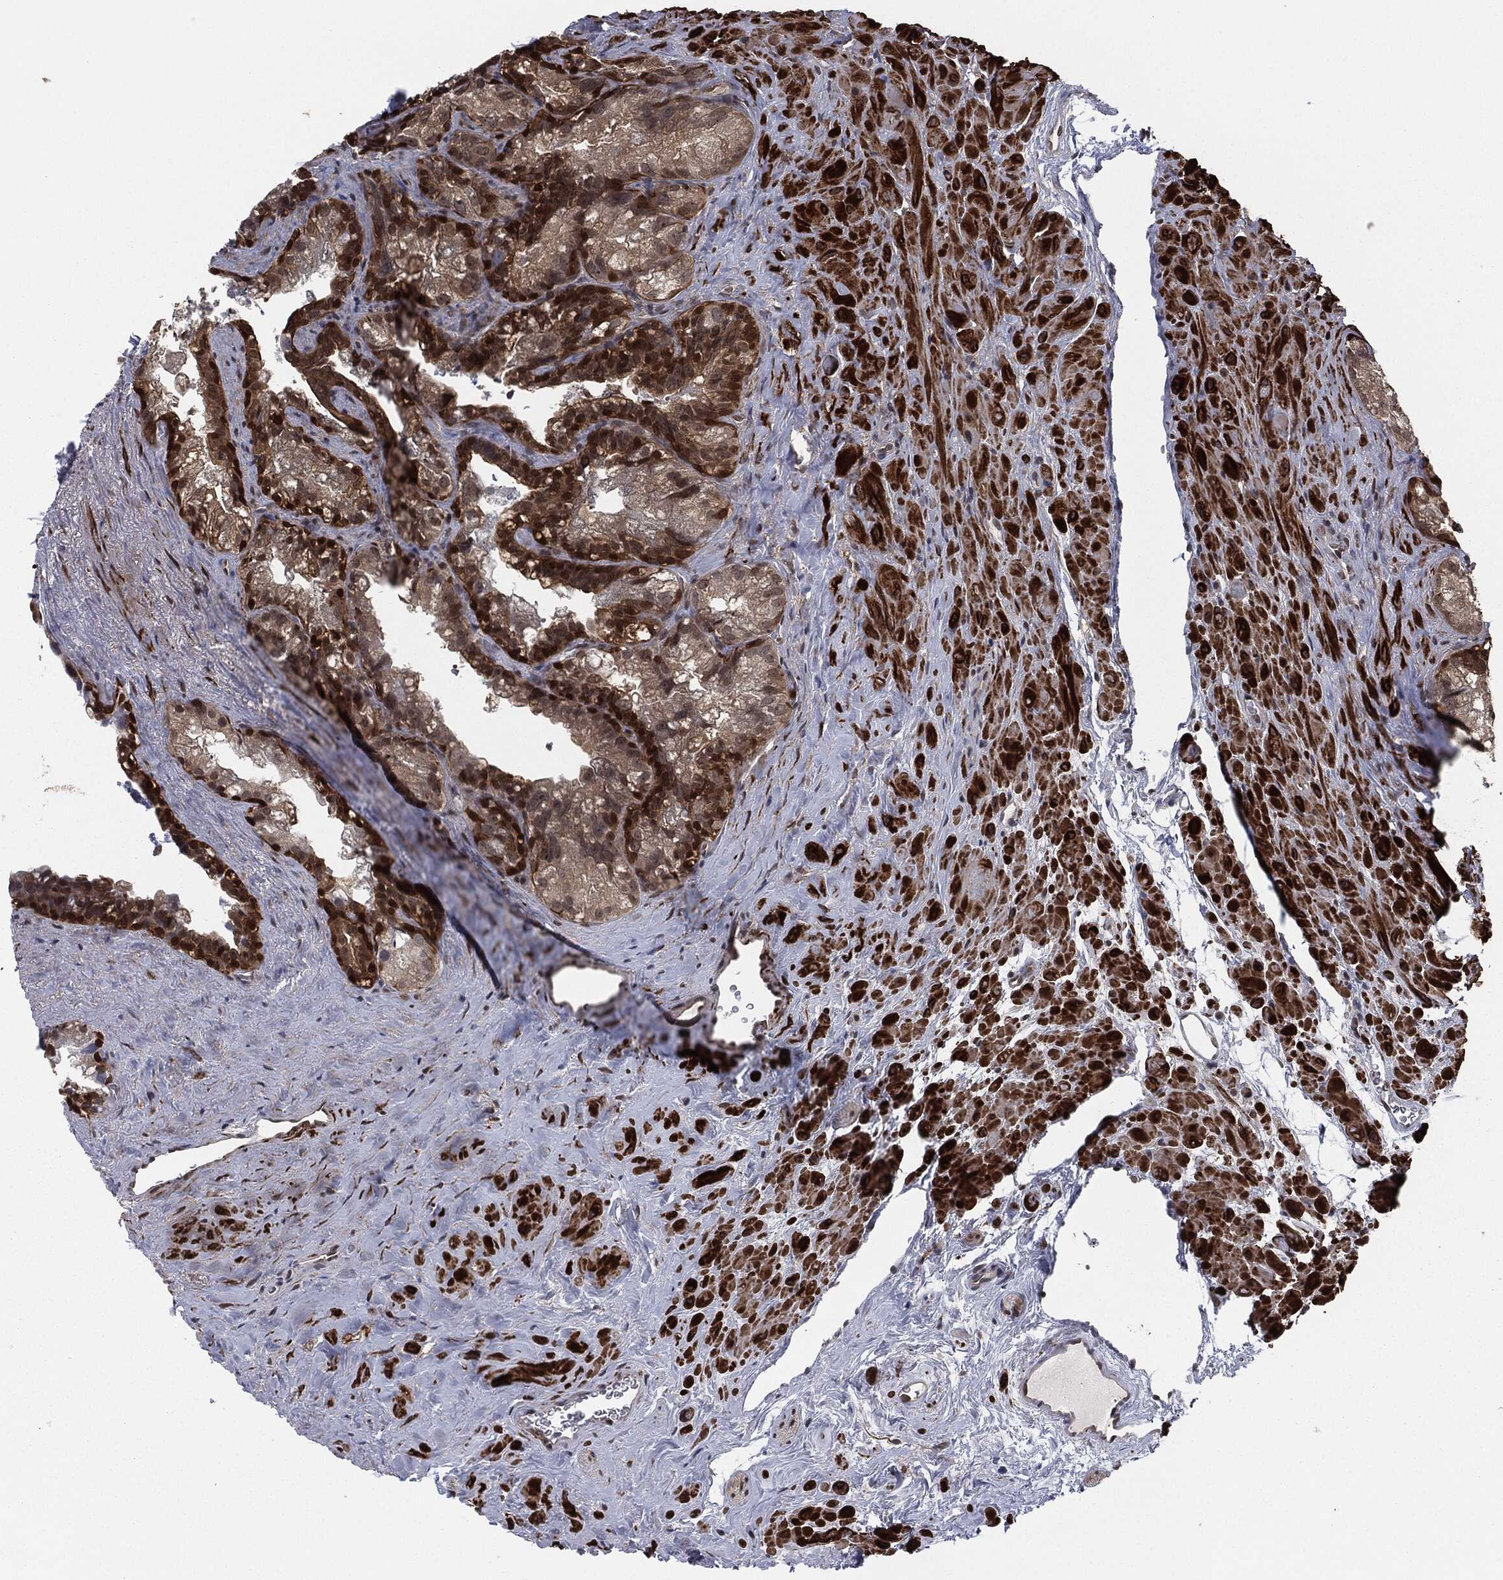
{"staining": {"intensity": "strong", "quantity": "25%-75%", "location": "cytoplasmic/membranous,nuclear"}, "tissue": "seminal vesicle", "cell_type": "Glandular cells", "image_type": "normal", "snomed": [{"axis": "morphology", "description": "Normal tissue, NOS"}, {"axis": "topography", "description": "Seminal veicle"}], "caption": "Protein staining shows strong cytoplasmic/membranous,nuclear expression in about 25%-75% of glandular cells in benign seminal vesicle. (IHC, brightfield microscopy, high magnification).", "gene": "CAPRIN2", "patient": {"sex": "male", "age": 72}}